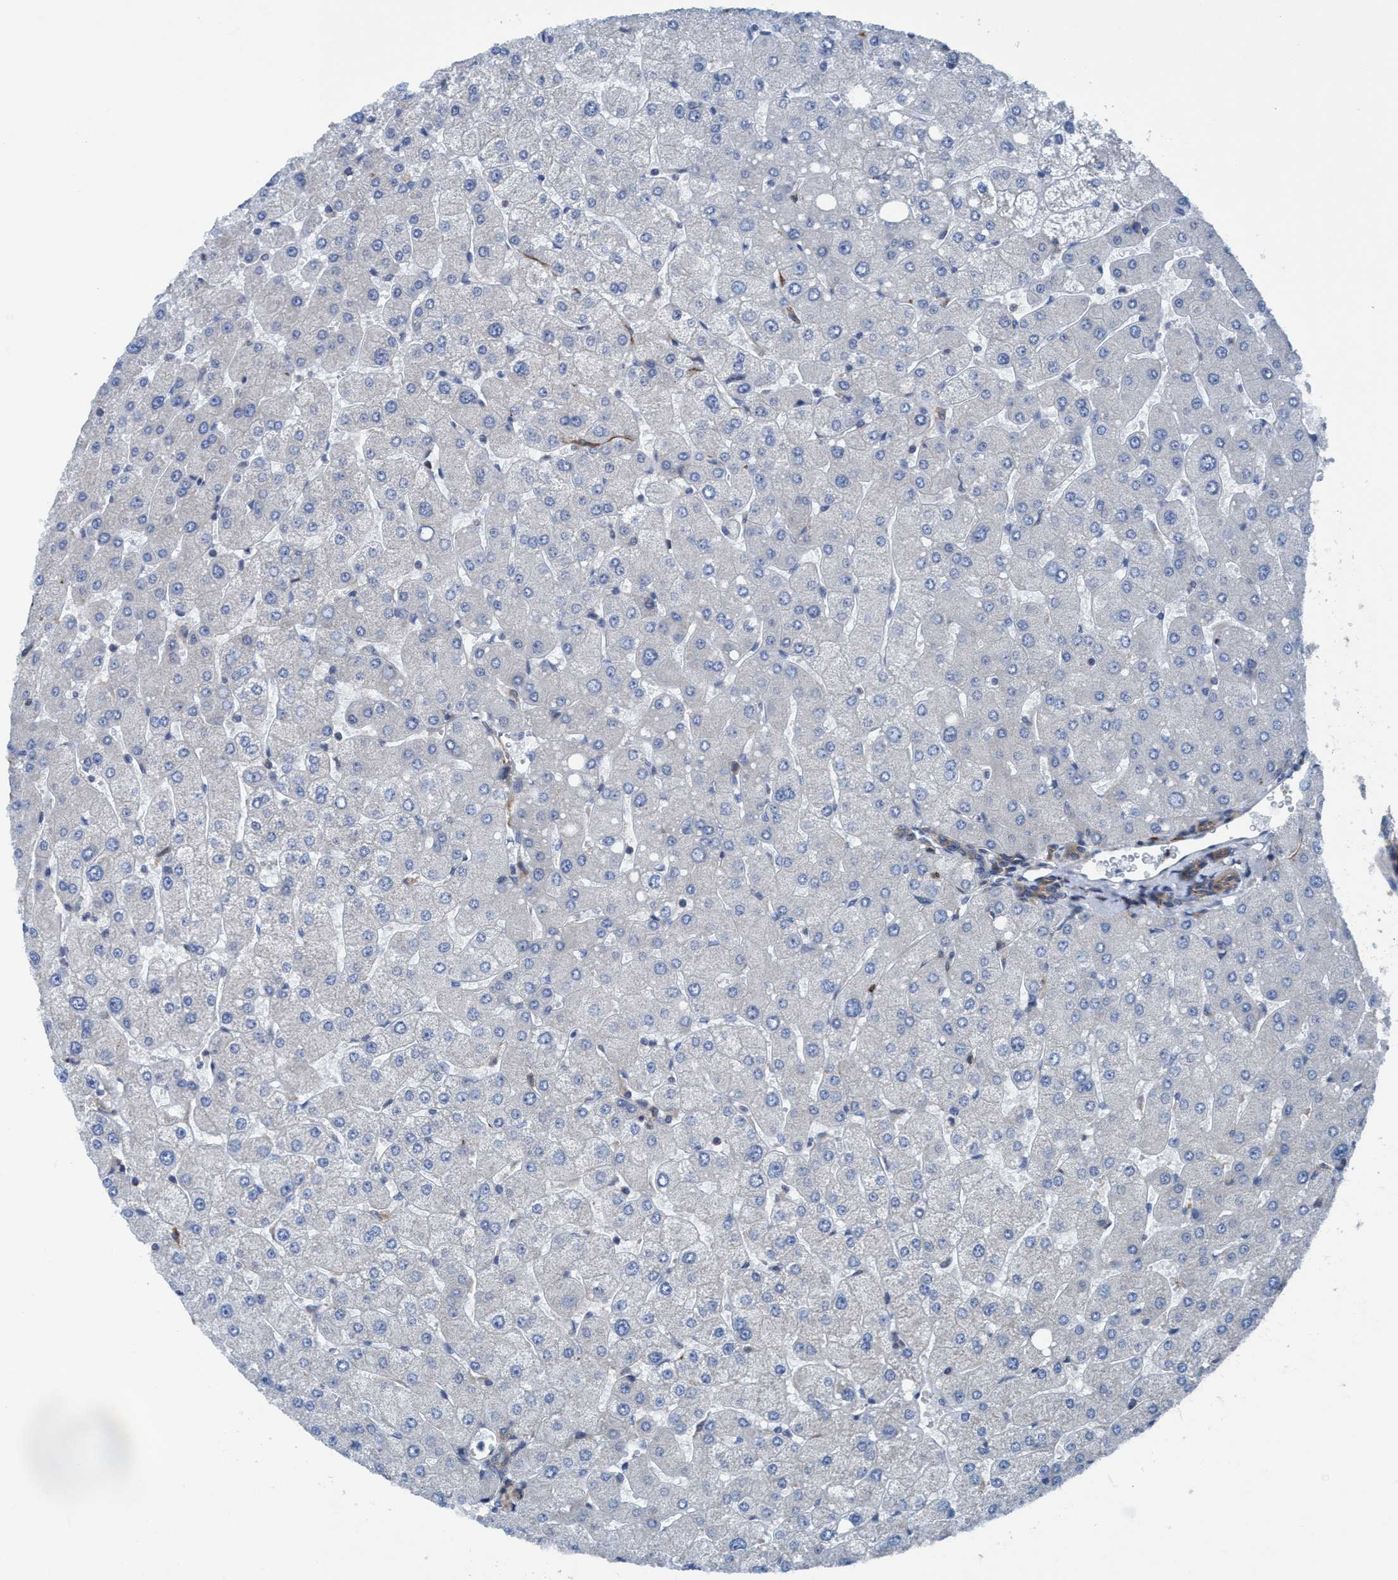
{"staining": {"intensity": "moderate", "quantity": "25%-75%", "location": "cytoplasmic/membranous"}, "tissue": "liver", "cell_type": "Cholangiocytes", "image_type": "normal", "snomed": [{"axis": "morphology", "description": "Normal tissue, NOS"}, {"axis": "topography", "description": "Liver"}], "caption": "Protein analysis of benign liver demonstrates moderate cytoplasmic/membranous expression in approximately 25%-75% of cholangiocytes. (Brightfield microscopy of DAB IHC at high magnification).", "gene": "NMT1", "patient": {"sex": "male", "age": 55}}